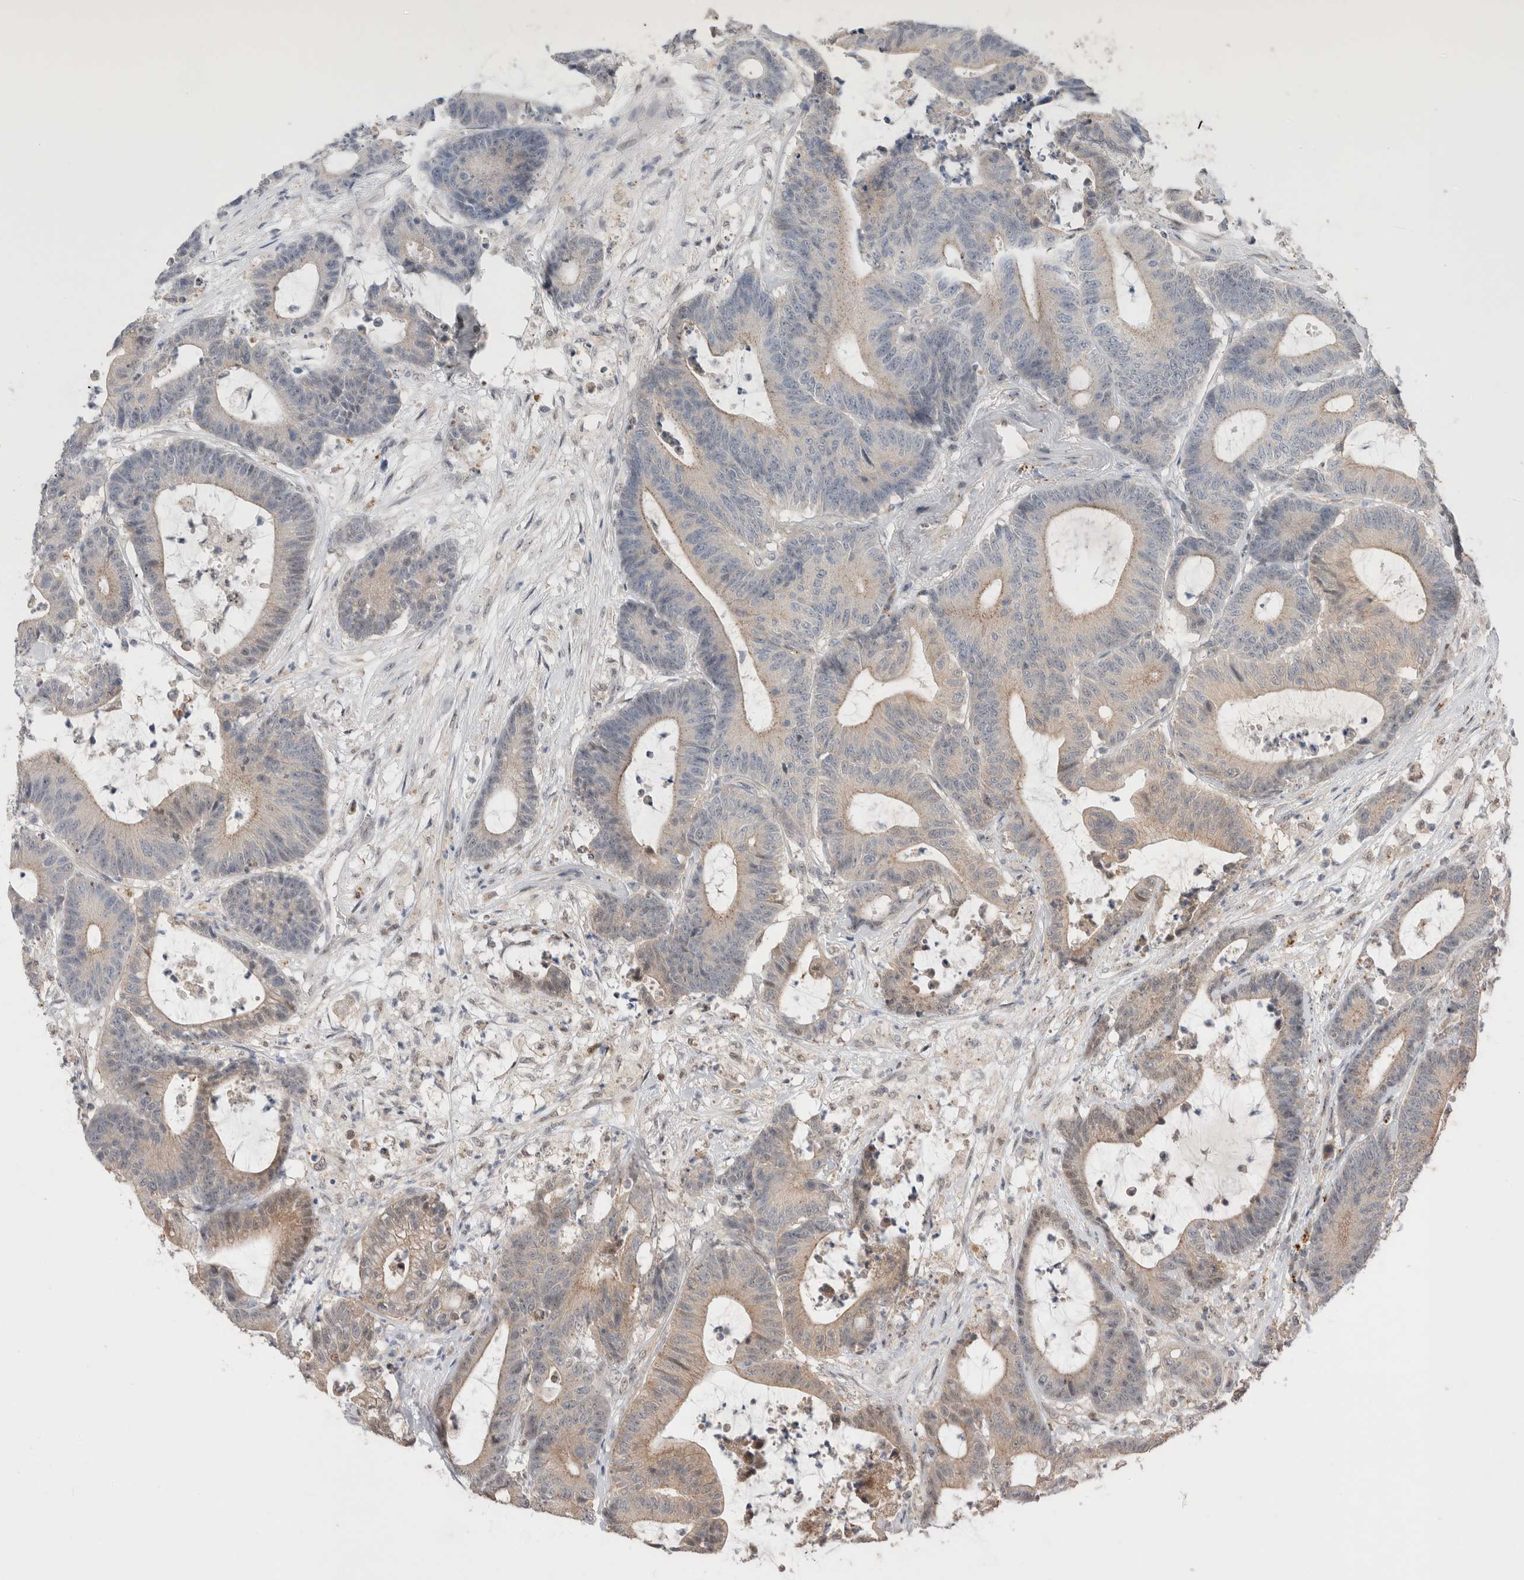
{"staining": {"intensity": "weak", "quantity": "25%-75%", "location": "cytoplasmic/membranous"}, "tissue": "colorectal cancer", "cell_type": "Tumor cells", "image_type": "cancer", "snomed": [{"axis": "morphology", "description": "Adenocarcinoma, NOS"}, {"axis": "topography", "description": "Colon"}], "caption": "Protein staining demonstrates weak cytoplasmic/membranous staining in about 25%-75% of tumor cells in colorectal cancer.", "gene": "SLC29A1", "patient": {"sex": "female", "age": 84}}